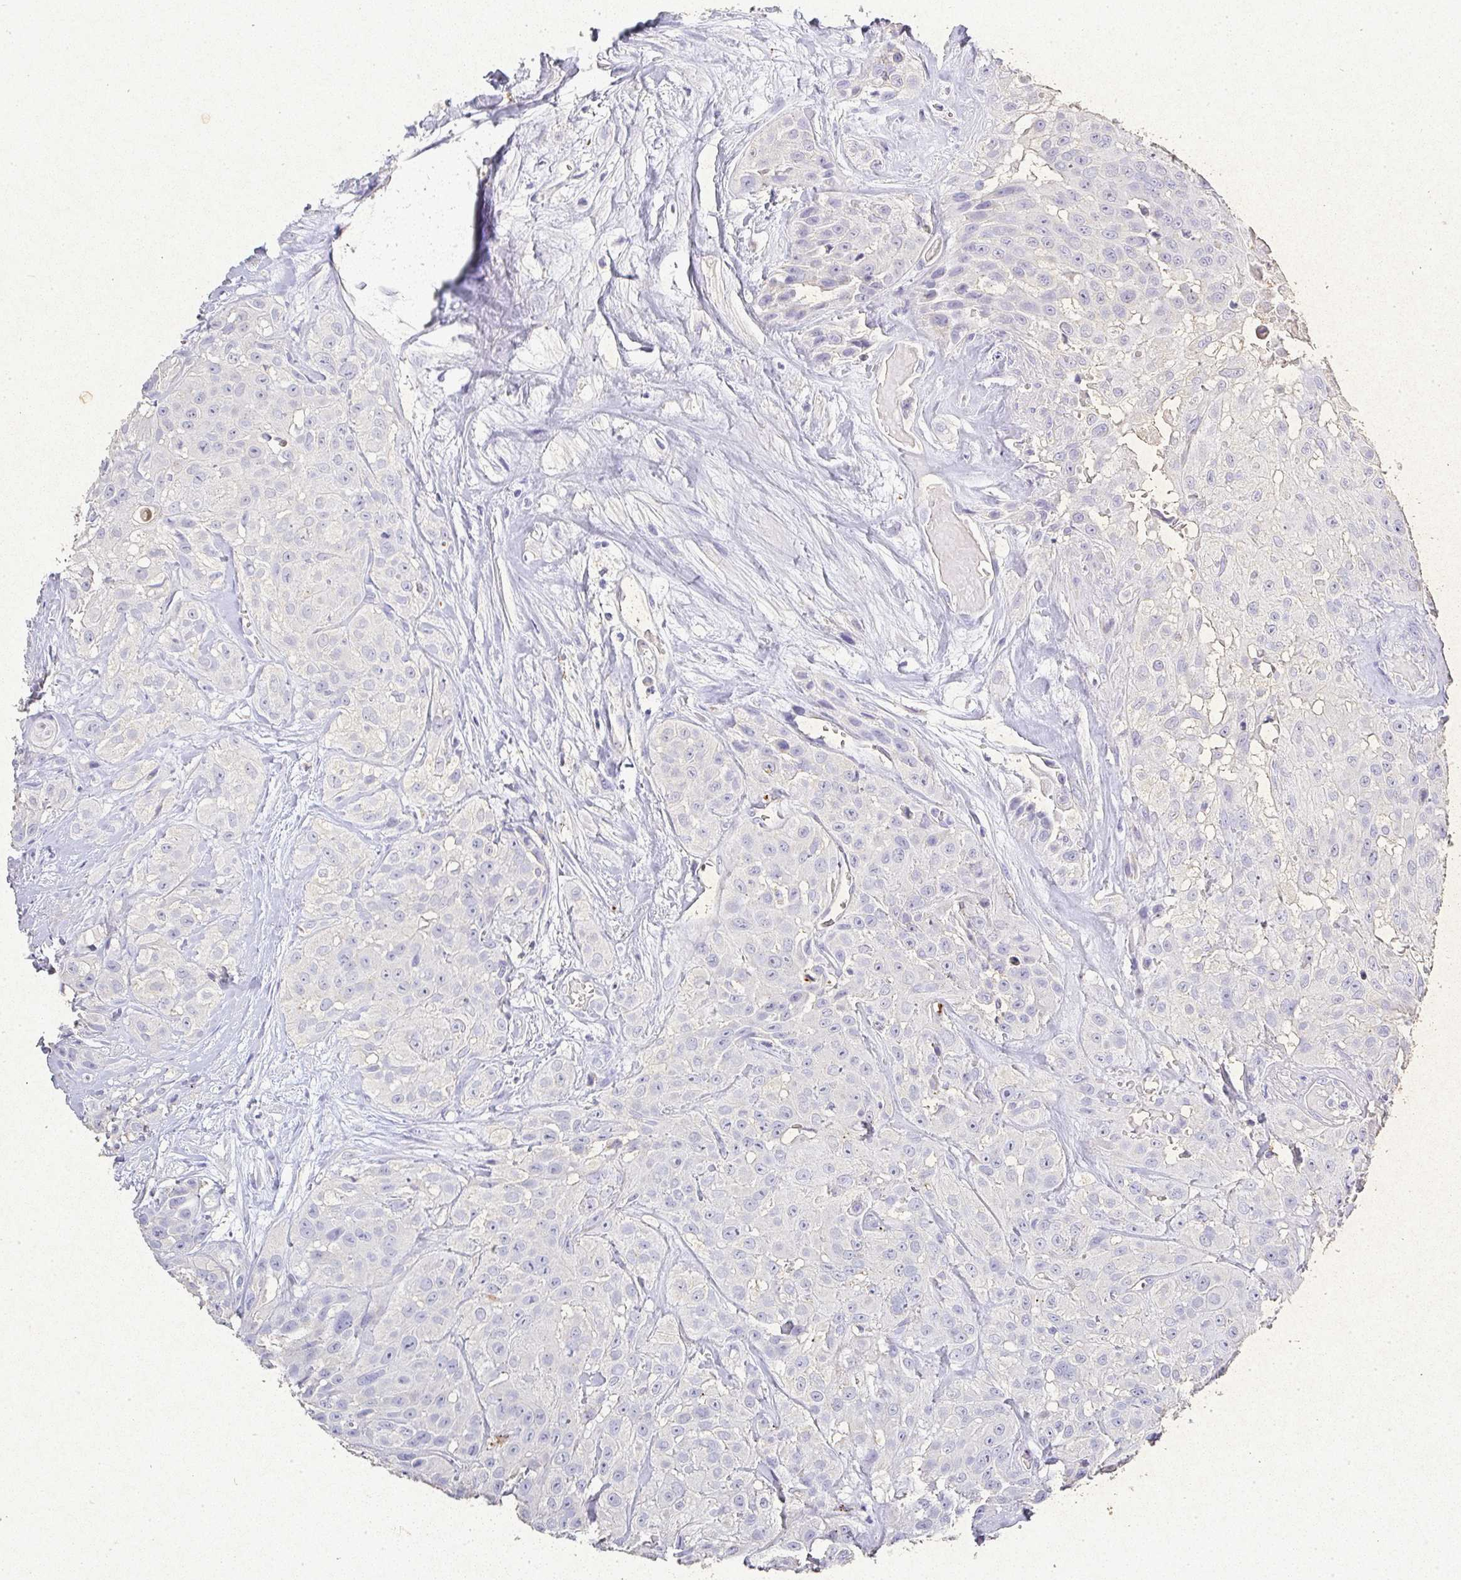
{"staining": {"intensity": "negative", "quantity": "none", "location": "none"}, "tissue": "head and neck cancer", "cell_type": "Tumor cells", "image_type": "cancer", "snomed": [{"axis": "morphology", "description": "Squamous cell carcinoma, NOS"}, {"axis": "topography", "description": "Head-Neck"}], "caption": "Human head and neck cancer stained for a protein using immunohistochemistry (IHC) reveals no expression in tumor cells.", "gene": "RPS2", "patient": {"sex": "male", "age": 83}}